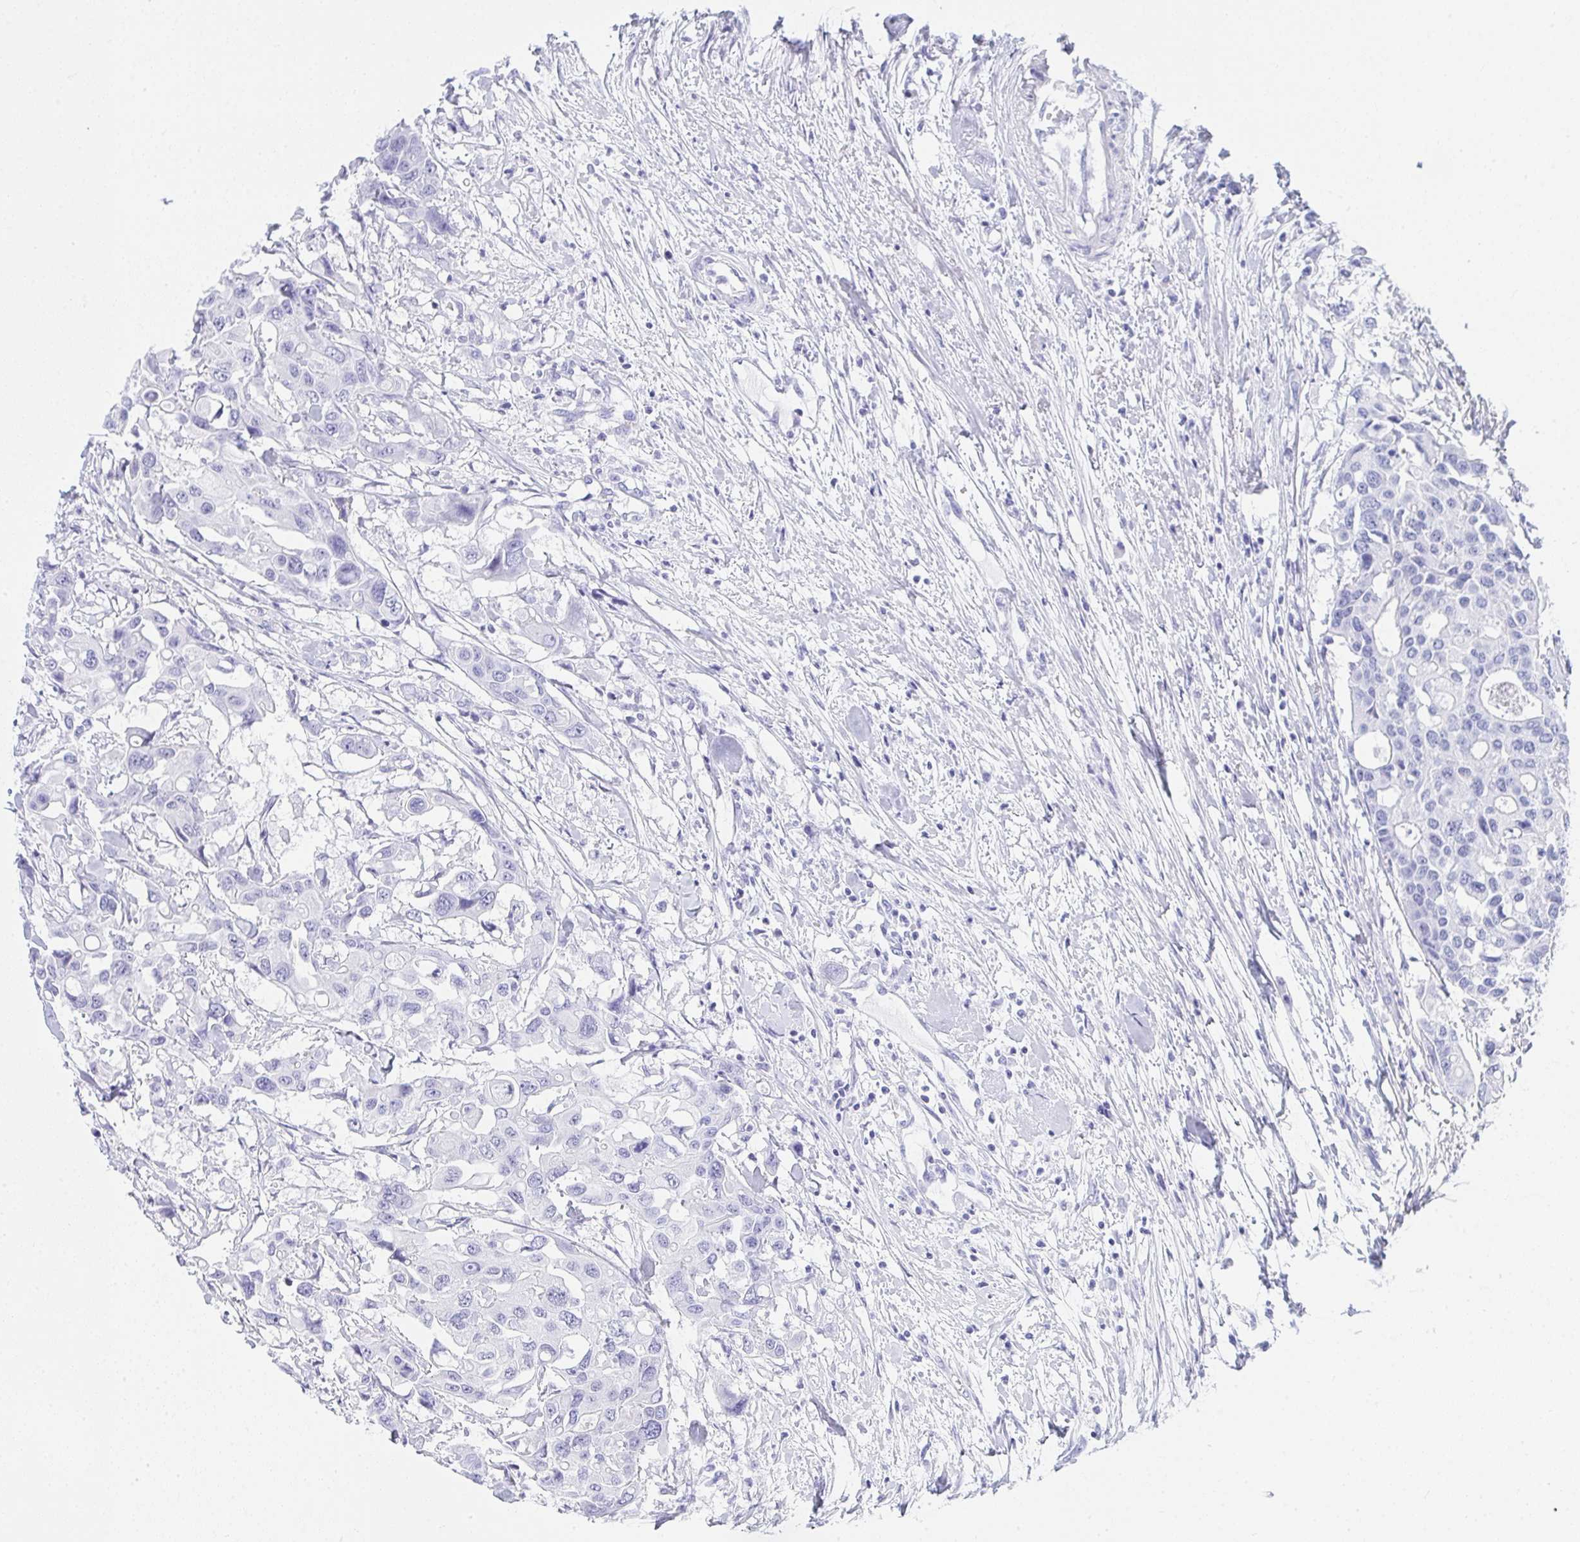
{"staining": {"intensity": "negative", "quantity": "none", "location": "none"}, "tissue": "colorectal cancer", "cell_type": "Tumor cells", "image_type": "cancer", "snomed": [{"axis": "morphology", "description": "Adenocarcinoma, NOS"}, {"axis": "topography", "description": "Colon"}], "caption": "This is an immunohistochemistry (IHC) micrograph of human colorectal cancer (adenocarcinoma). There is no staining in tumor cells.", "gene": "ZNF182", "patient": {"sex": "male", "age": 77}}